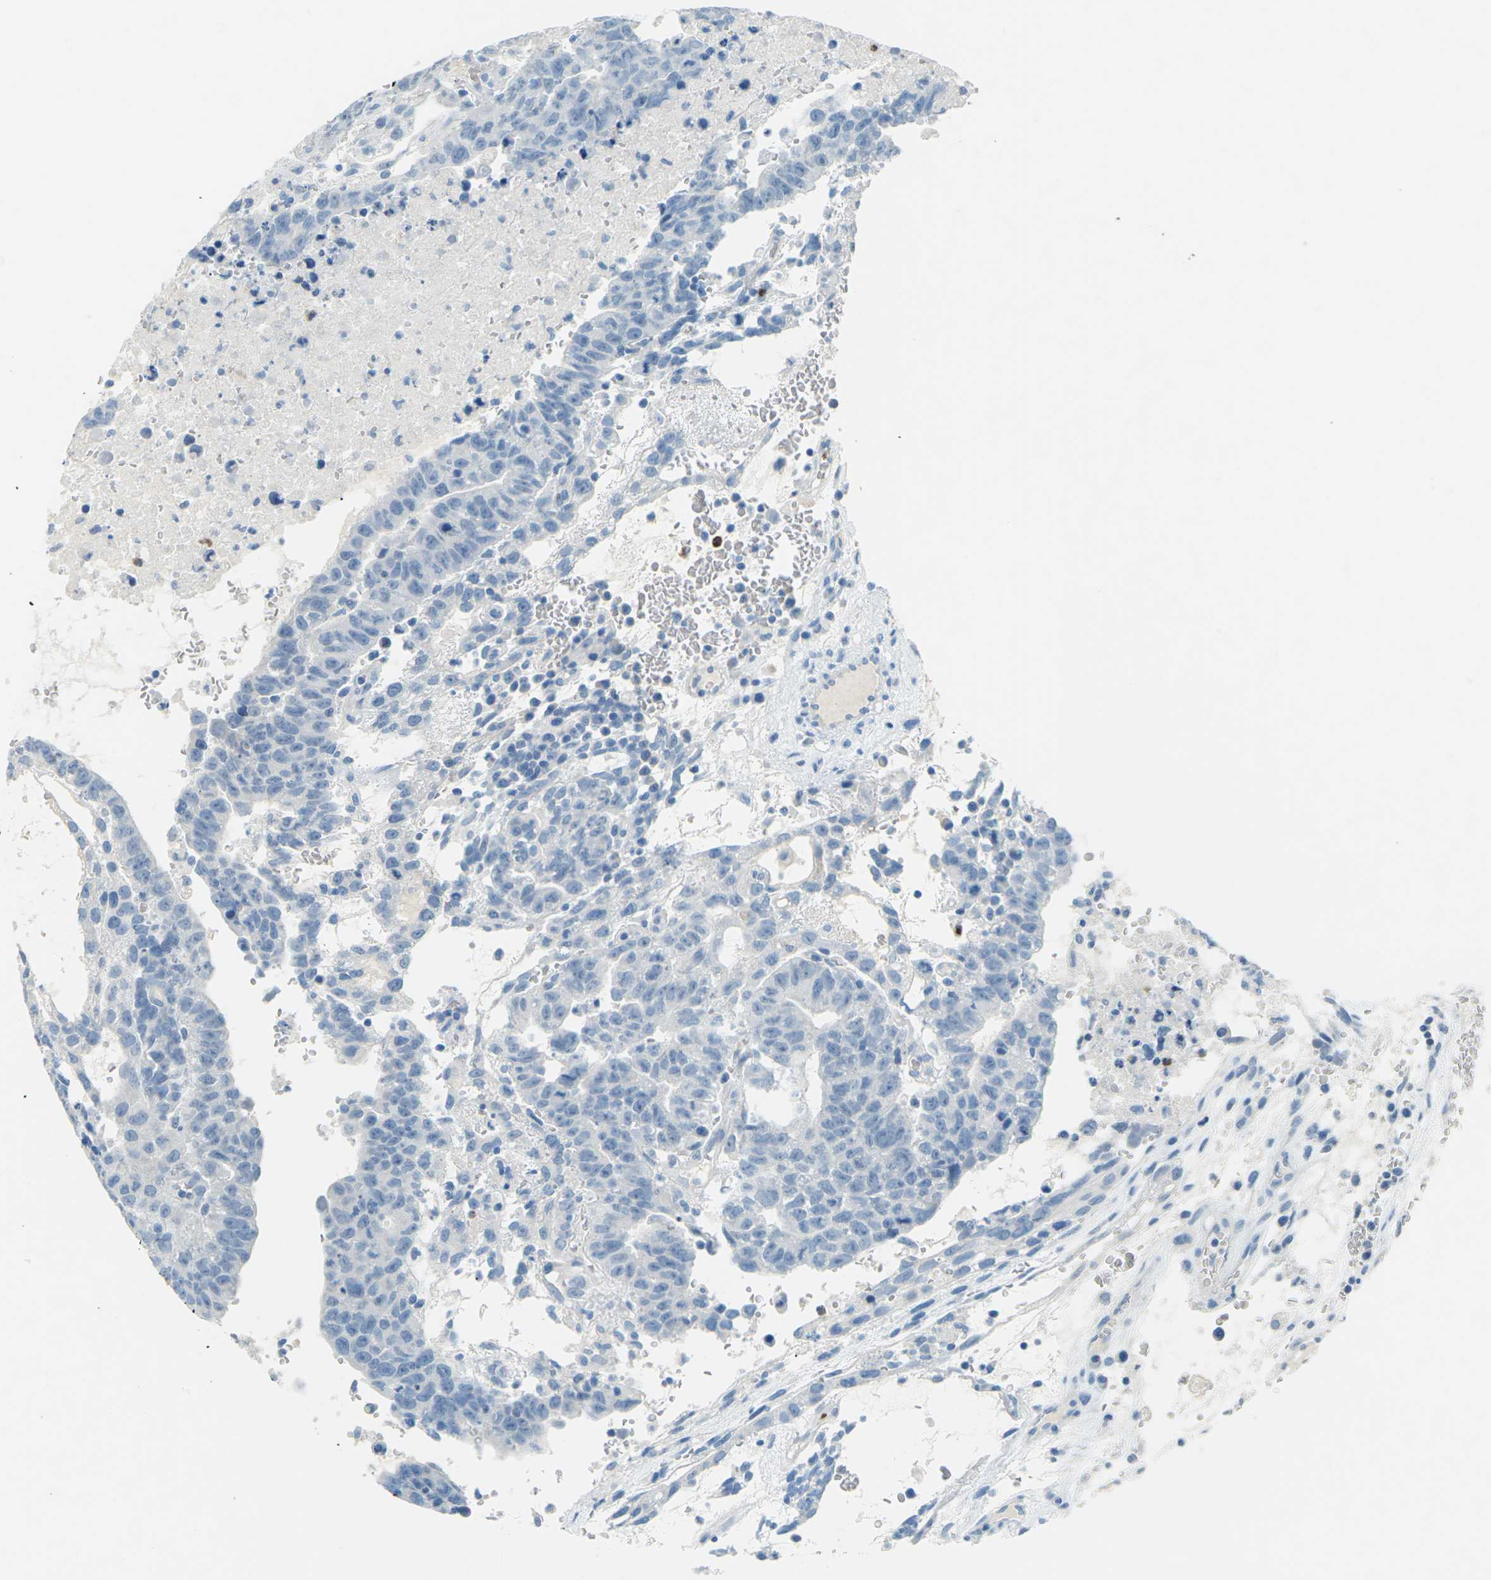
{"staining": {"intensity": "negative", "quantity": "none", "location": "none"}, "tissue": "testis cancer", "cell_type": "Tumor cells", "image_type": "cancer", "snomed": [{"axis": "morphology", "description": "Seminoma, NOS"}, {"axis": "morphology", "description": "Carcinoma, Embryonal, NOS"}, {"axis": "topography", "description": "Testis"}], "caption": "IHC of embryonal carcinoma (testis) demonstrates no staining in tumor cells.", "gene": "CDH16", "patient": {"sex": "male", "age": 52}}